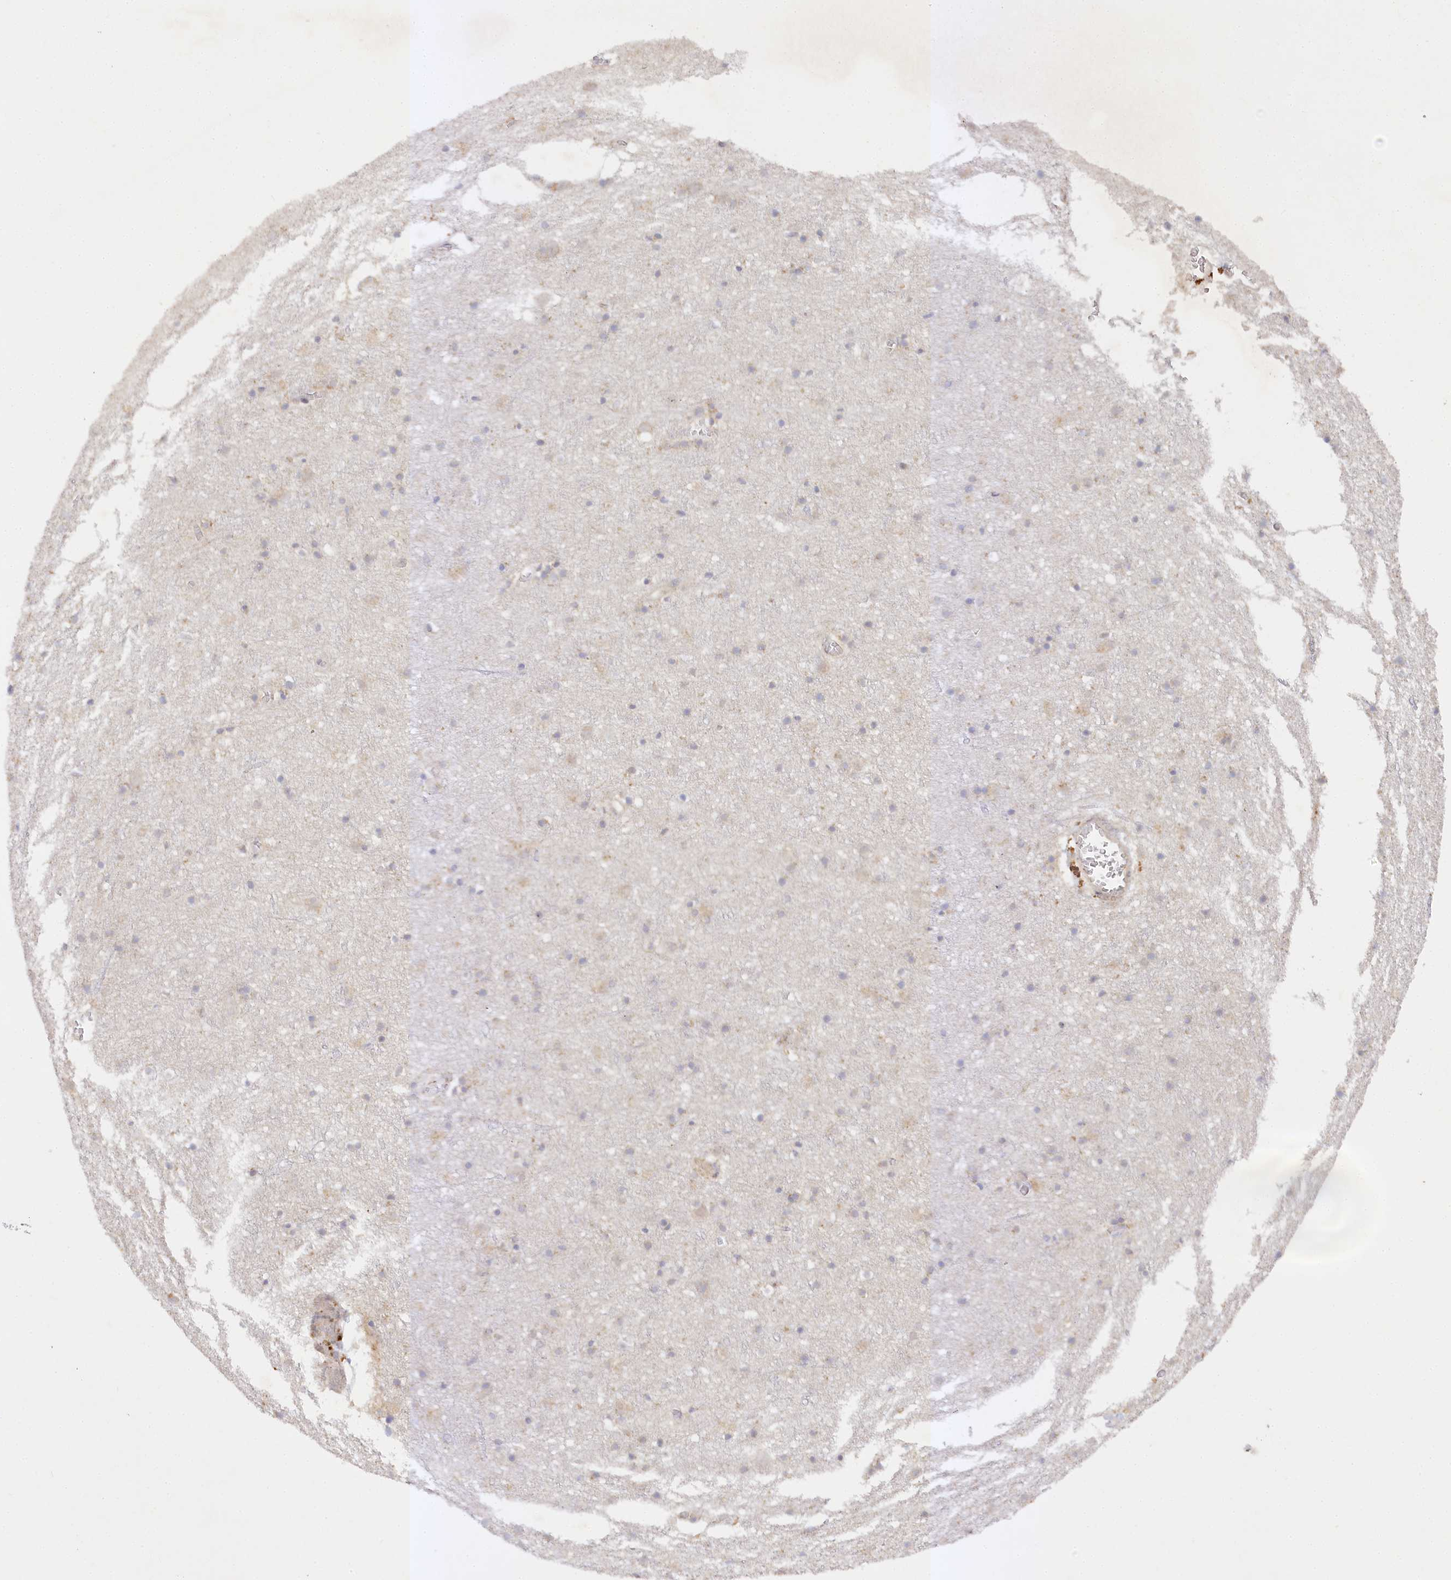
{"staining": {"intensity": "weak", "quantity": "25%-75%", "location": "cytoplasmic/membranous"}, "tissue": "cerebral cortex", "cell_type": "Endothelial cells", "image_type": "normal", "snomed": [{"axis": "morphology", "description": "Normal tissue, NOS"}, {"axis": "topography", "description": "Cerebral cortex"}], "caption": "Protein expression by immunohistochemistry displays weak cytoplasmic/membranous positivity in about 25%-75% of endothelial cells in normal cerebral cortex.", "gene": "TRAF3IP1", "patient": {"sex": "female", "age": 64}}